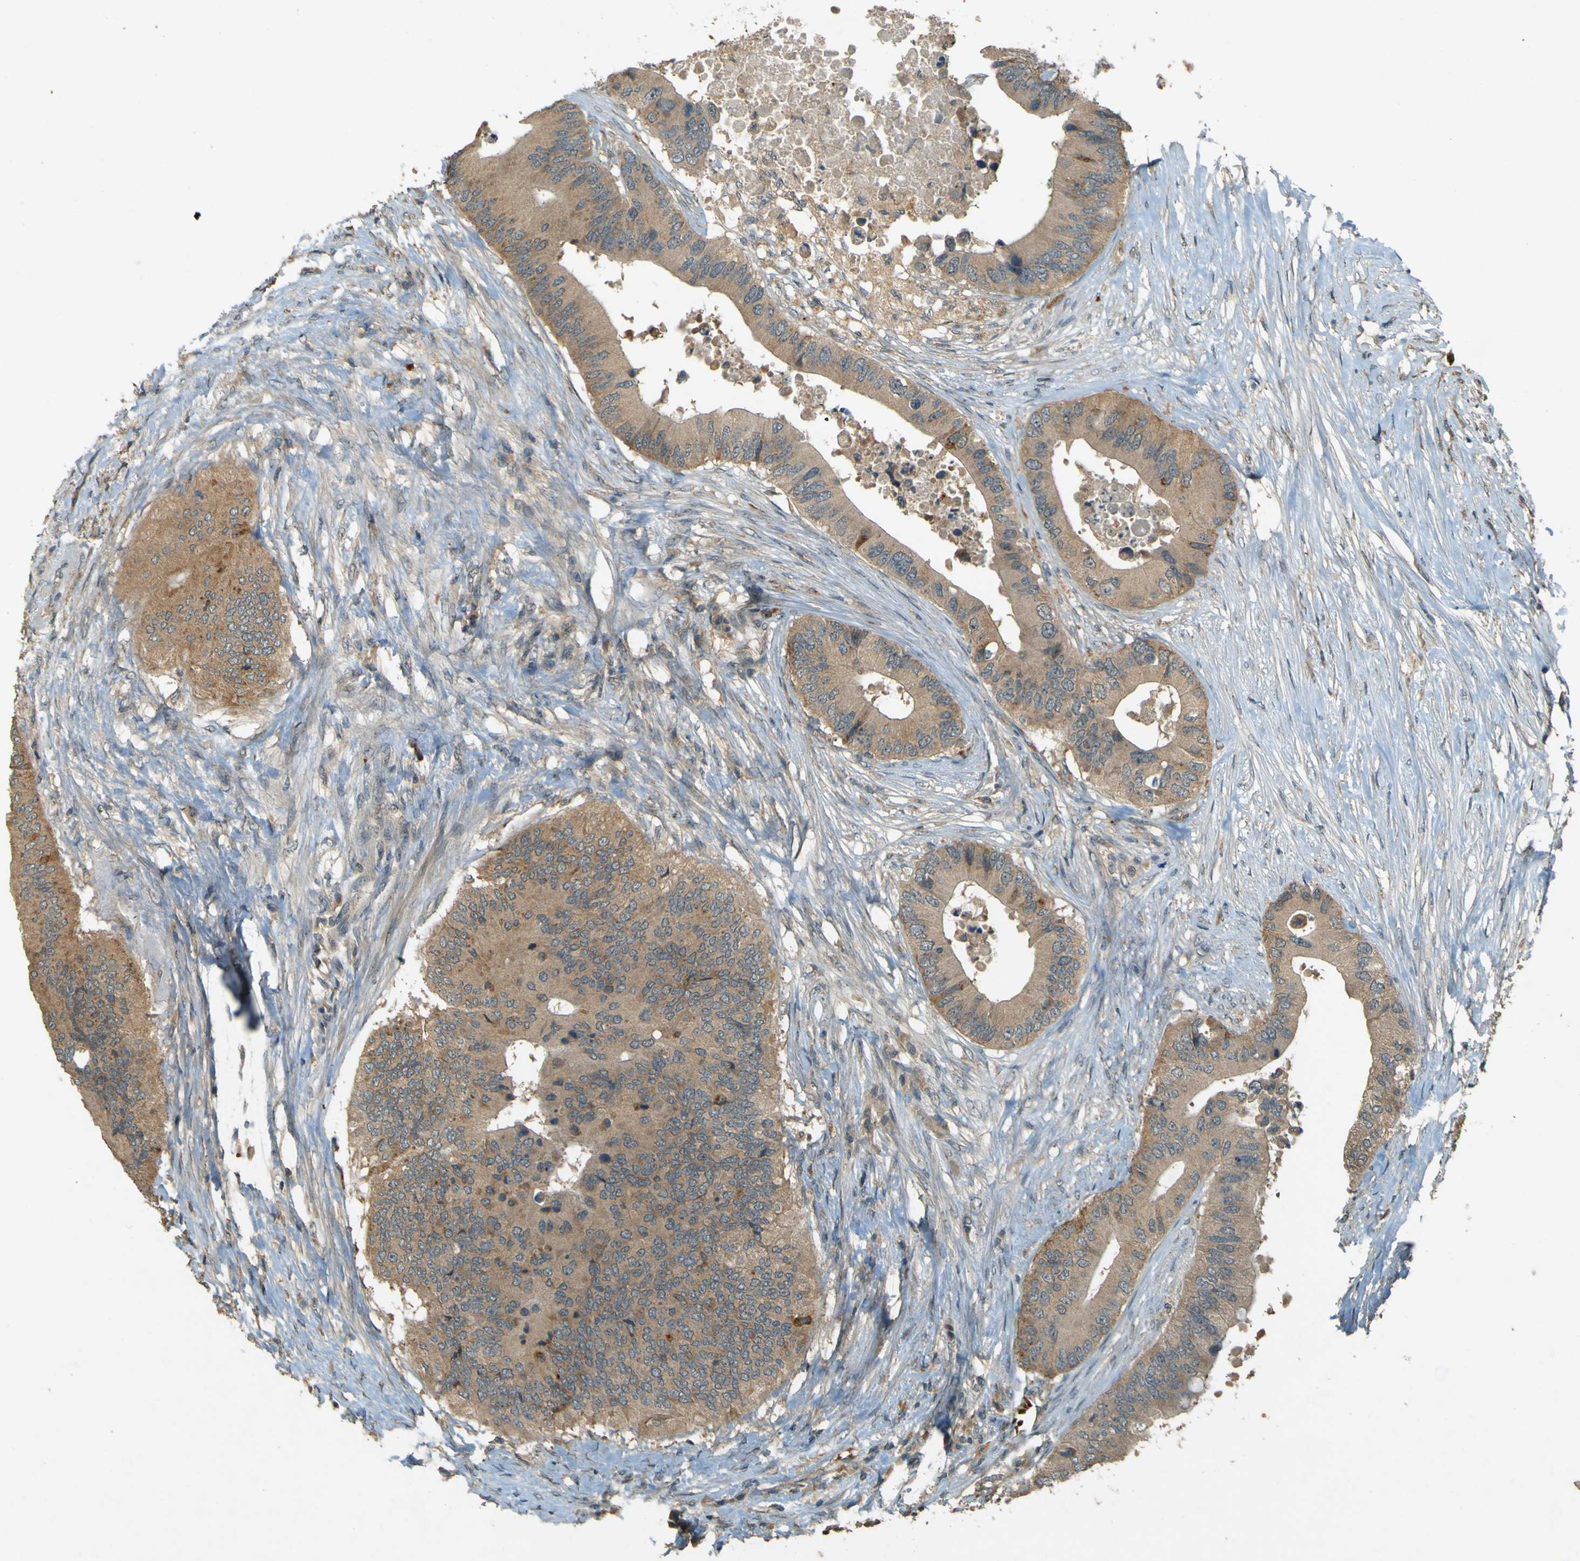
{"staining": {"intensity": "weak", "quantity": ">75%", "location": "cytoplasmic/membranous"}, "tissue": "colorectal cancer", "cell_type": "Tumor cells", "image_type": "cancer", "snomed": [{"axis": "morphology", "description": "Adenocarcinoma, NOS"}, {"axis": "topography", "description": "Colon"}], "caption": "There is low levels of weak cytoplasmic/membranous positivity in tumor cells of colorectal cancer, as demonstrated by immunohistochemical staining (brown color).", "gene": "MPDZ", "patient": {"sex": "male", "age": 71}}